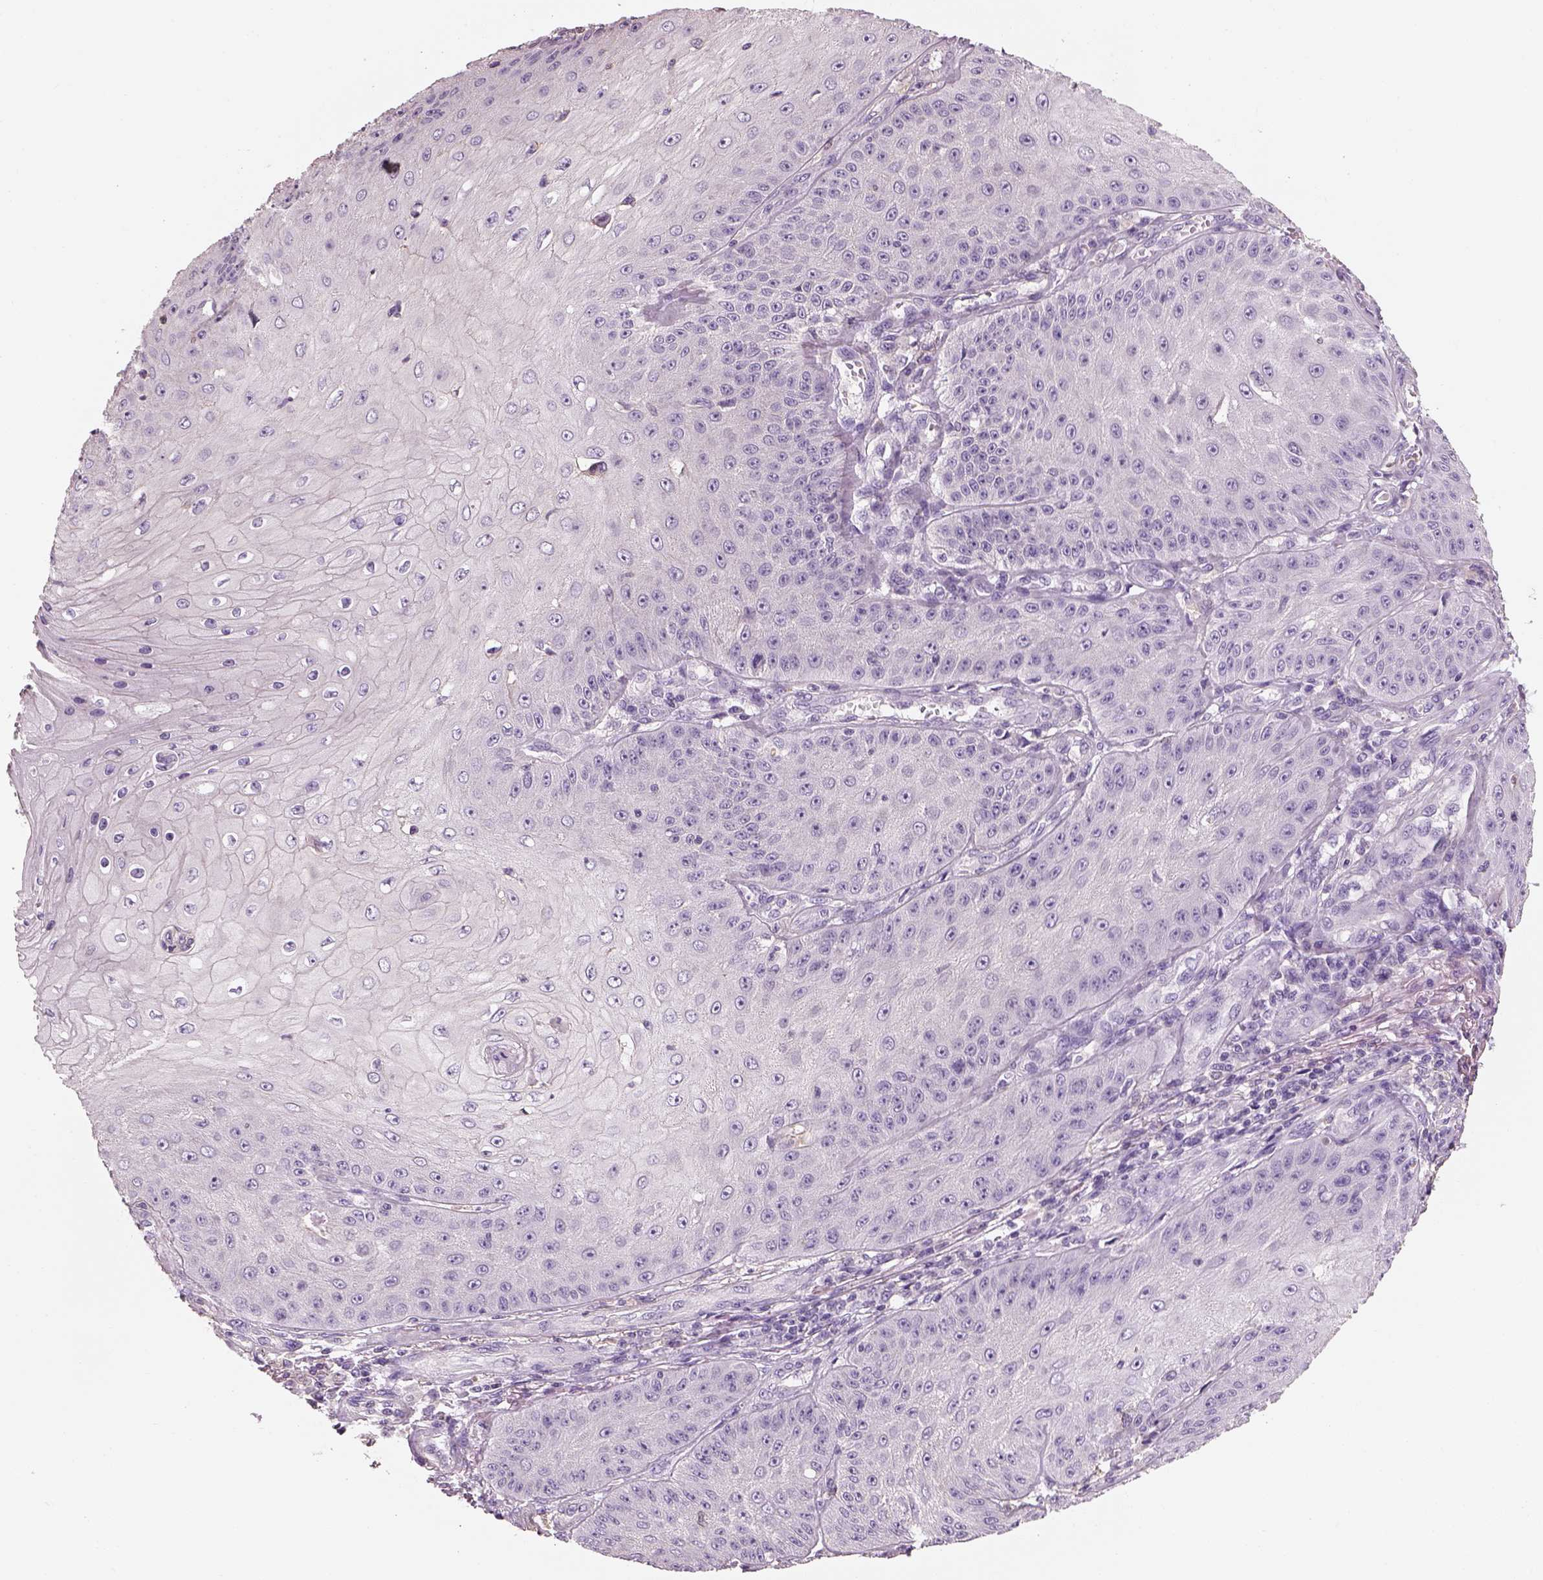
{"staining": {"intensity": "negative", "quantity": "none", "location": "none"}, "tissue": "skin cancer", "cell_type": "Tumor cells", "image_type": "cancer", "snomed": [{"axis": "morphology", "description": "Squamous cell carcinoma, NOS"}, {"axis": "topography", "description": "Skin"}], "caption": "DAB (3,3'-diaminobenzidine) immunohistochemical staining of skin cancer exhibits no significant staining in tumor cells.", "gene": "OTUD6A", "patient": {"sex": "male", "age": 70}}